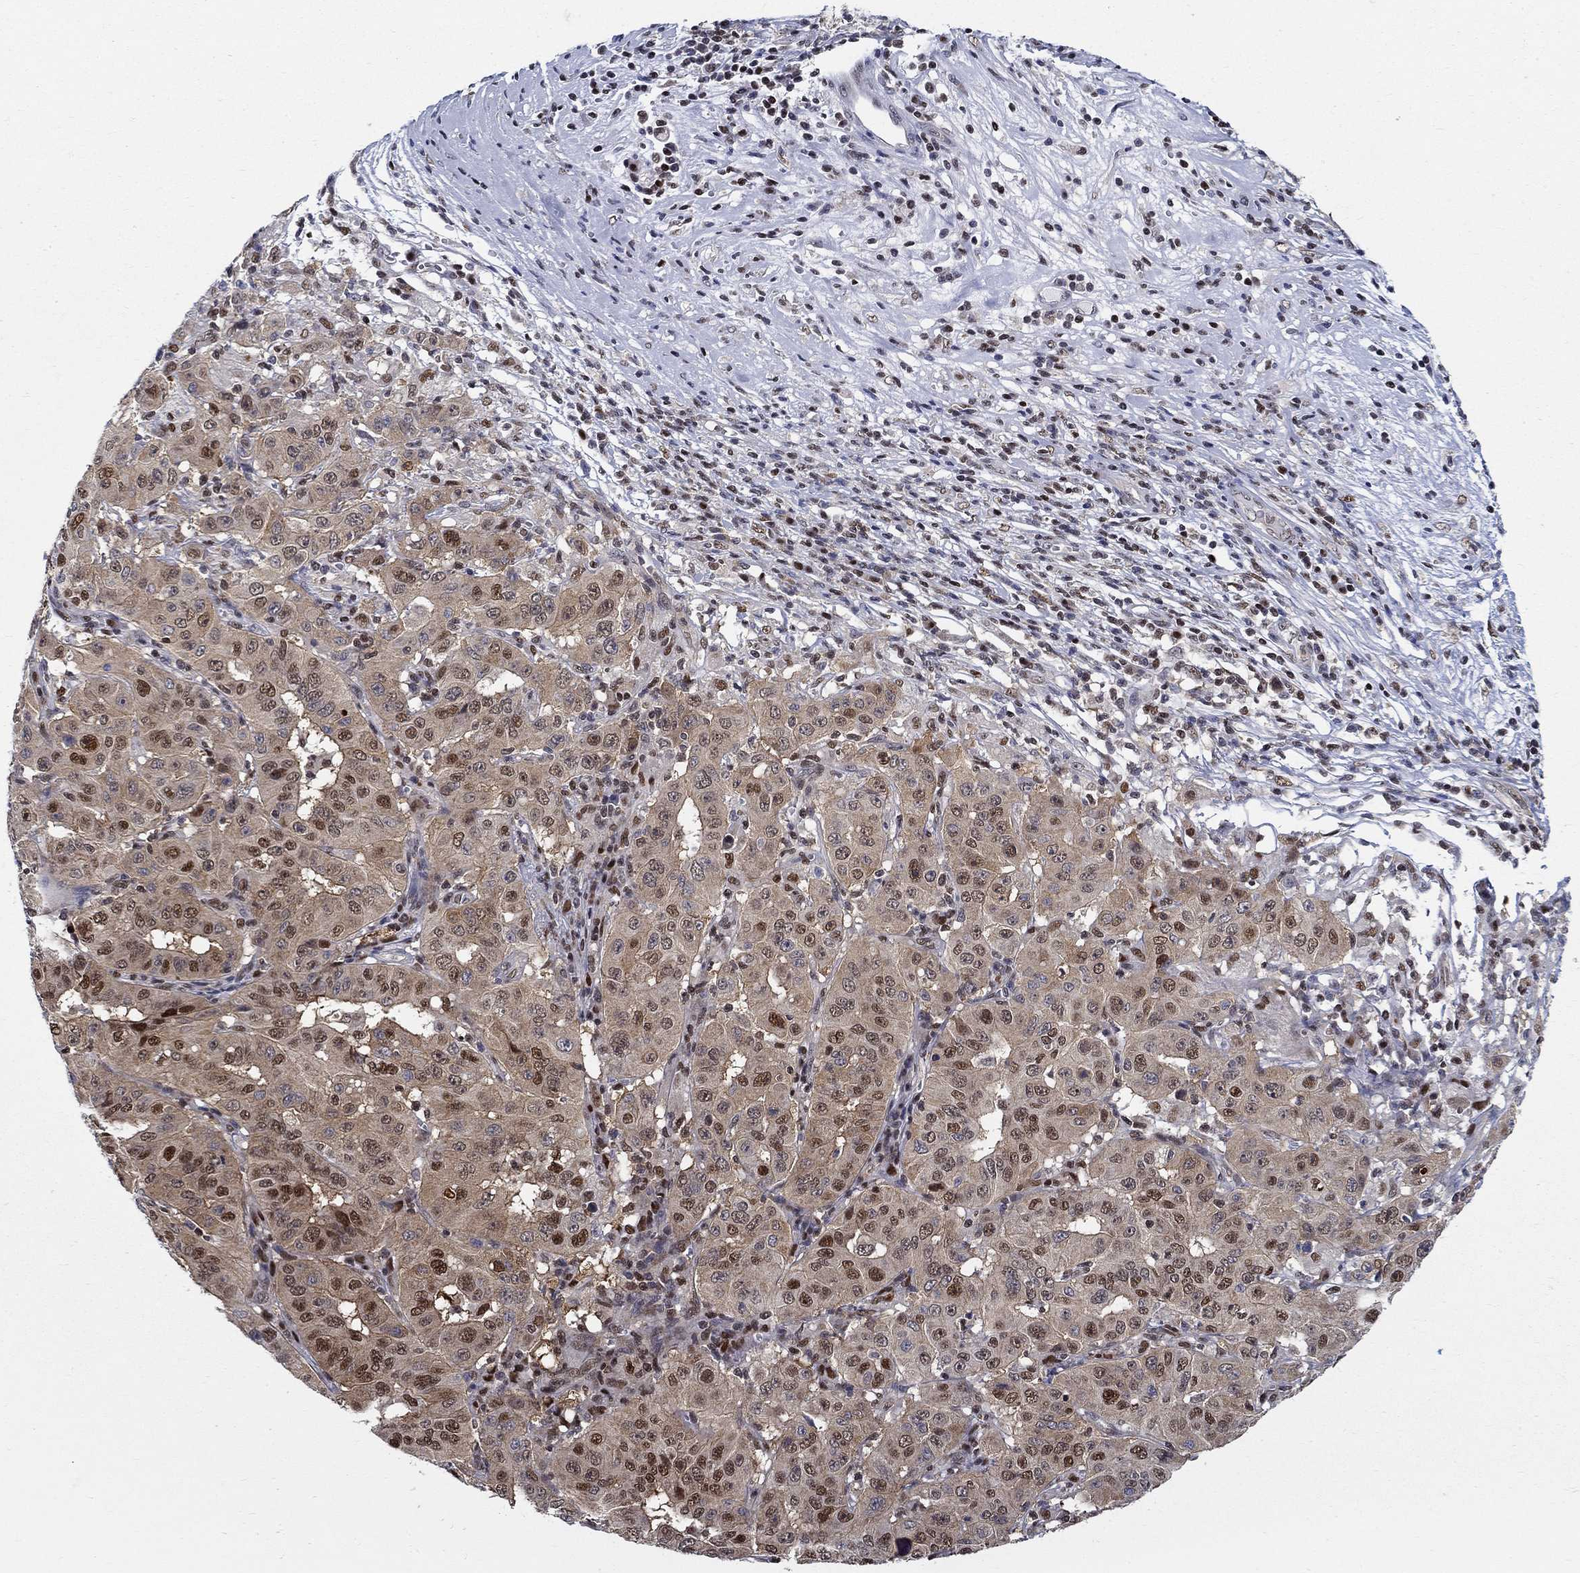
{"staining": {"intensity": "strong", "quantity": "<25%", "location": "nuclear"}, "tissue": "pancreatic cancer", "cell_type": "Tumor cells", "image_type": "cancer", "snomed": [{"axis": "morphology", "description": "Adenocarcinoma, NOS"}, {"axis": "topography", "description": "Pancreas"}], "caption": "Immunohistochemical staining of pancreatic cancer exhibits strong nuclear protein expression in about <25% of tumor cells.", "gene": "ZNF594", "patient": {"sex": "male", "age": 63}}